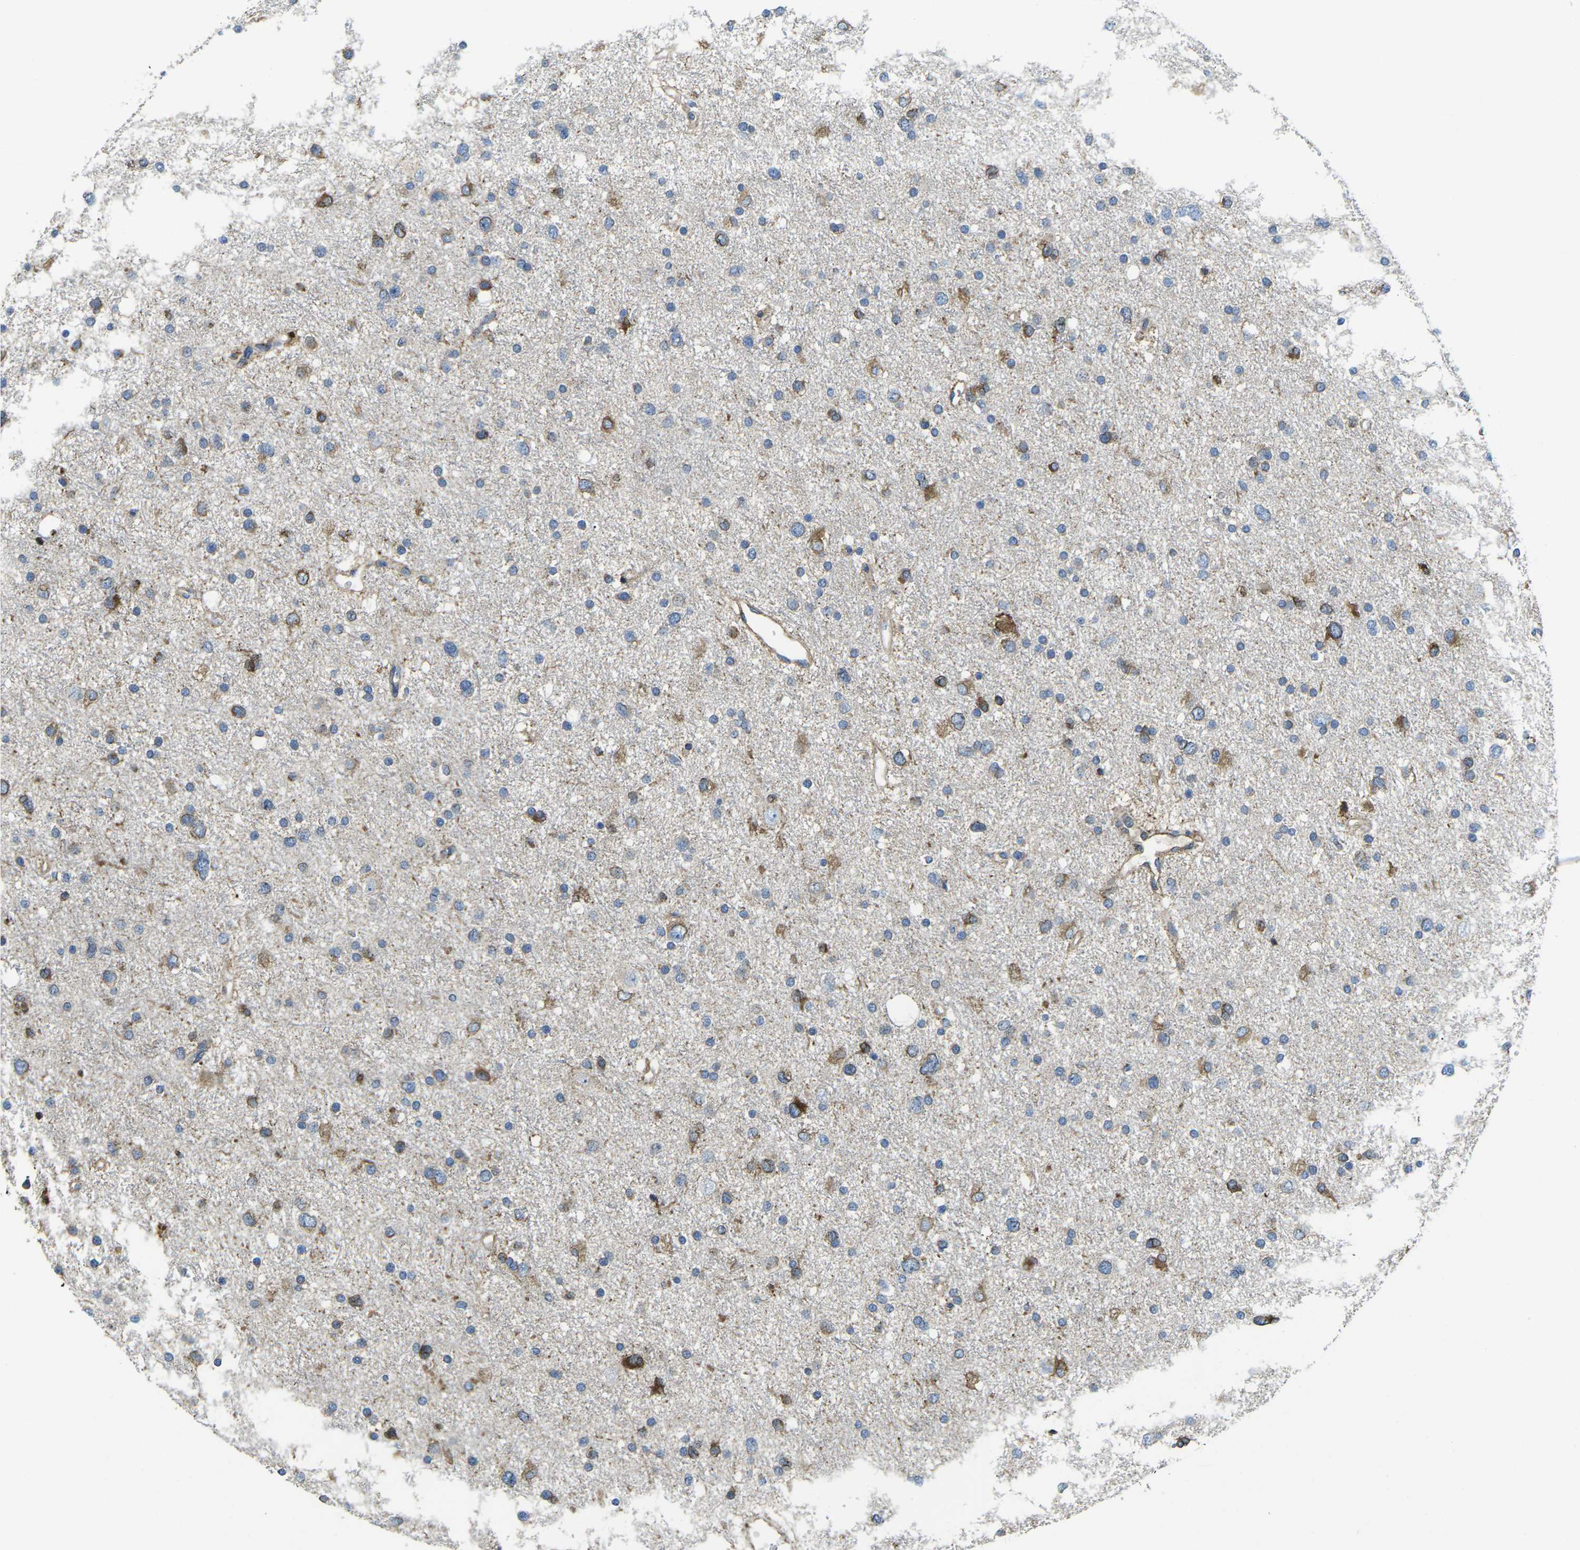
{"staining": {"intensity": "moderate", "quantity": "25%-75%", "location": "cytoplasmic/membranous"}, "tissue": "glioma", "cell_type": "Tumor cells", "image_type": "cancer", "snomed": [{"axis": "morphology", "description": "Glioma, malignant, Low grade"}, {"axis": "topography", "description": "Brain"}], "caption": "This is an image of immunohistochemistry (IHC) staining of glioma, which shows moderate expression in the cytoplasmic/membranous of tumor cells.", "gene": "PDZD8", "patient": {"sex": "female", "age": 37}}